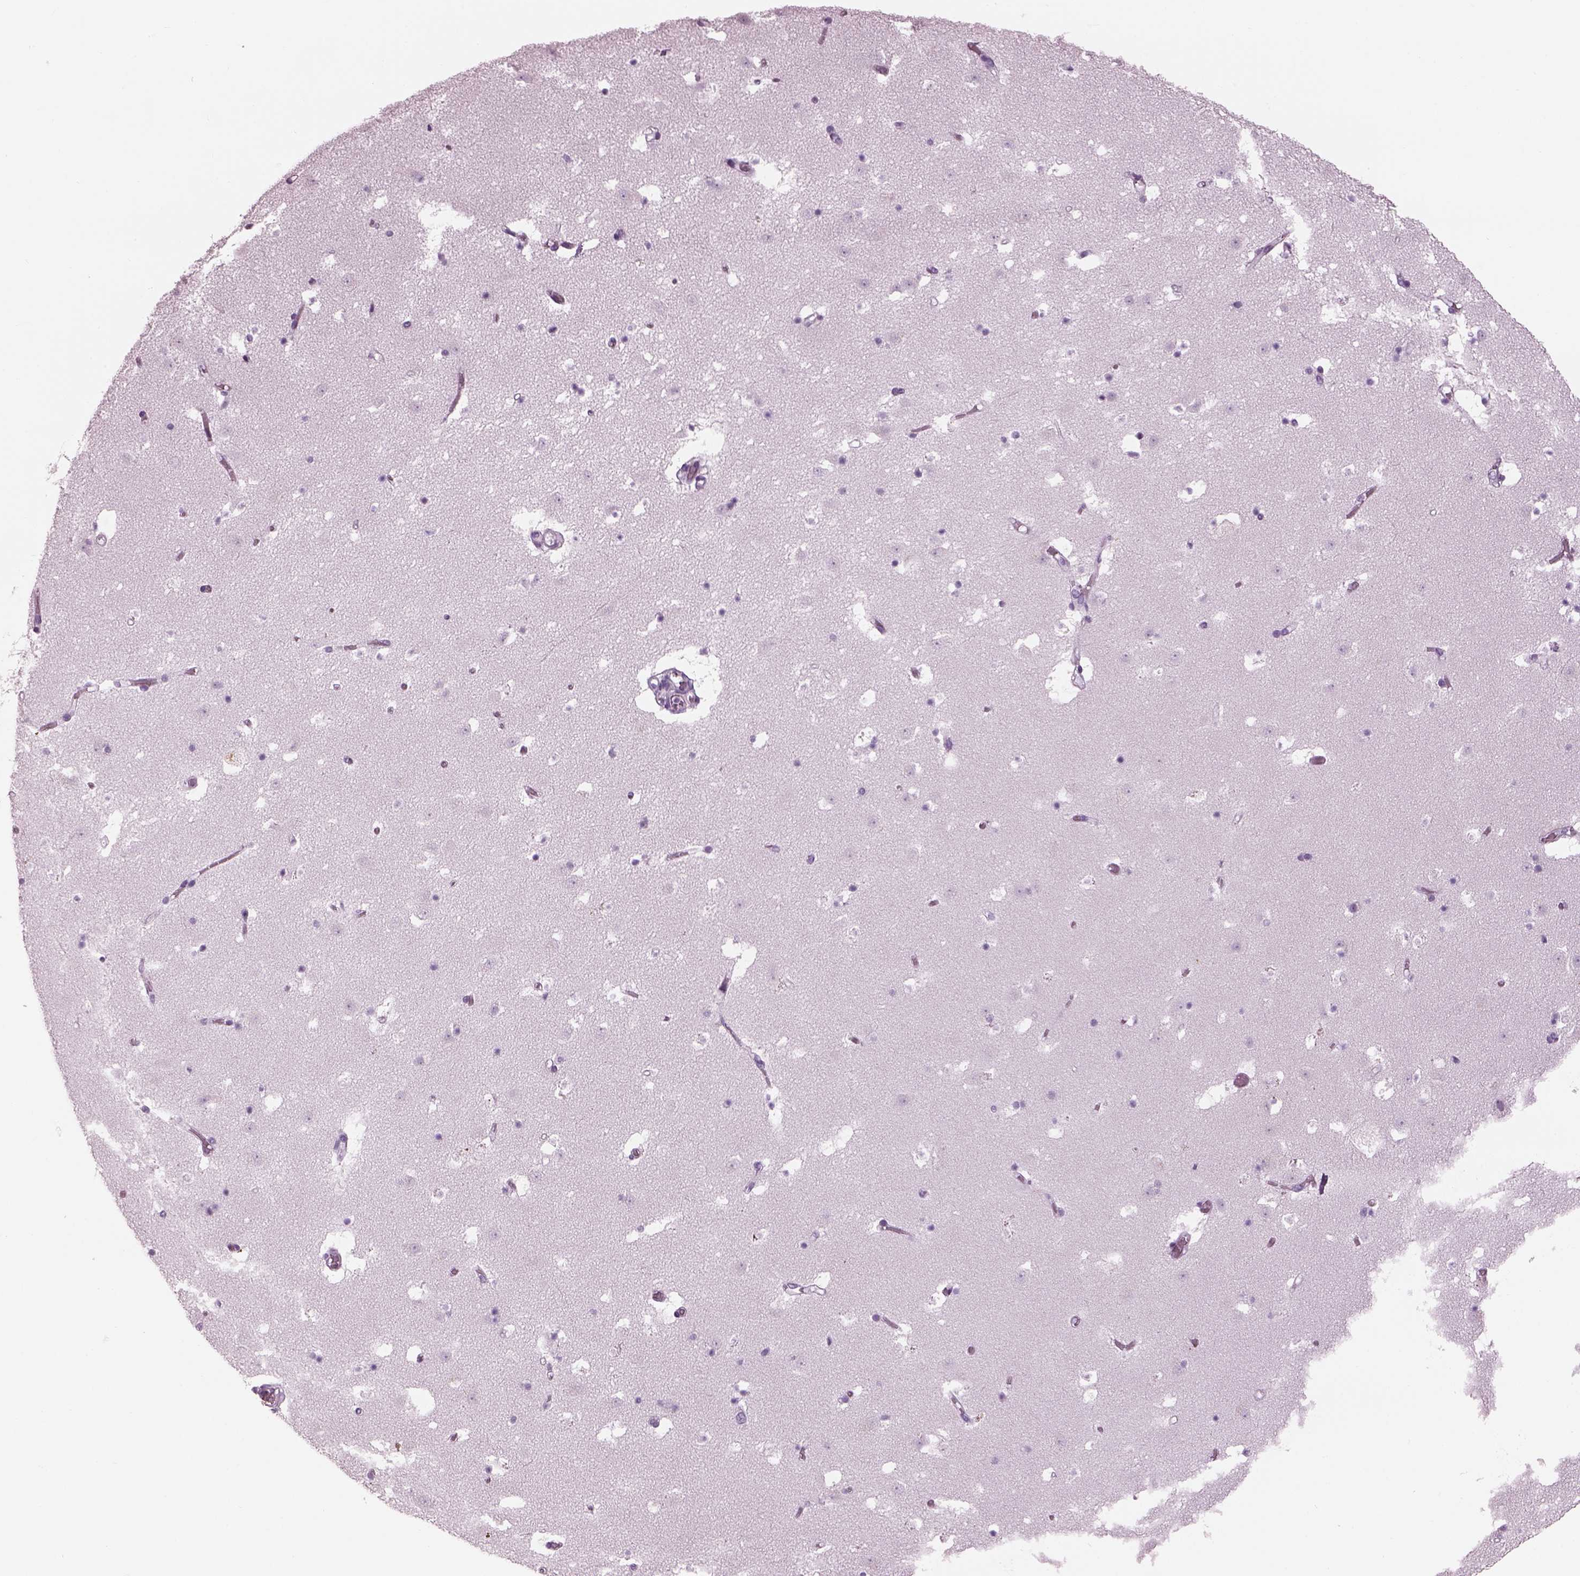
{"staining": {"intensity": "negative", "quantity": "none", "location": "none"}, "tissue": "caudate", "cell_type": "Glial cells", "image_type": "normal", "snomed": [{"axis": "morphology", "description": "Normal tissue, NOS"}, {"axis": "topography", "description": "Lateral ventricle wall"}], "caption": "The IHC histopathology image has no significant positivity in glial cells of caudate. The staining is performed using DAB brown chromogen with nuclei counter-stained in using hematoxylin.", "gene": "HYDIN", "patient": {"sex": "female", "age": 42}}